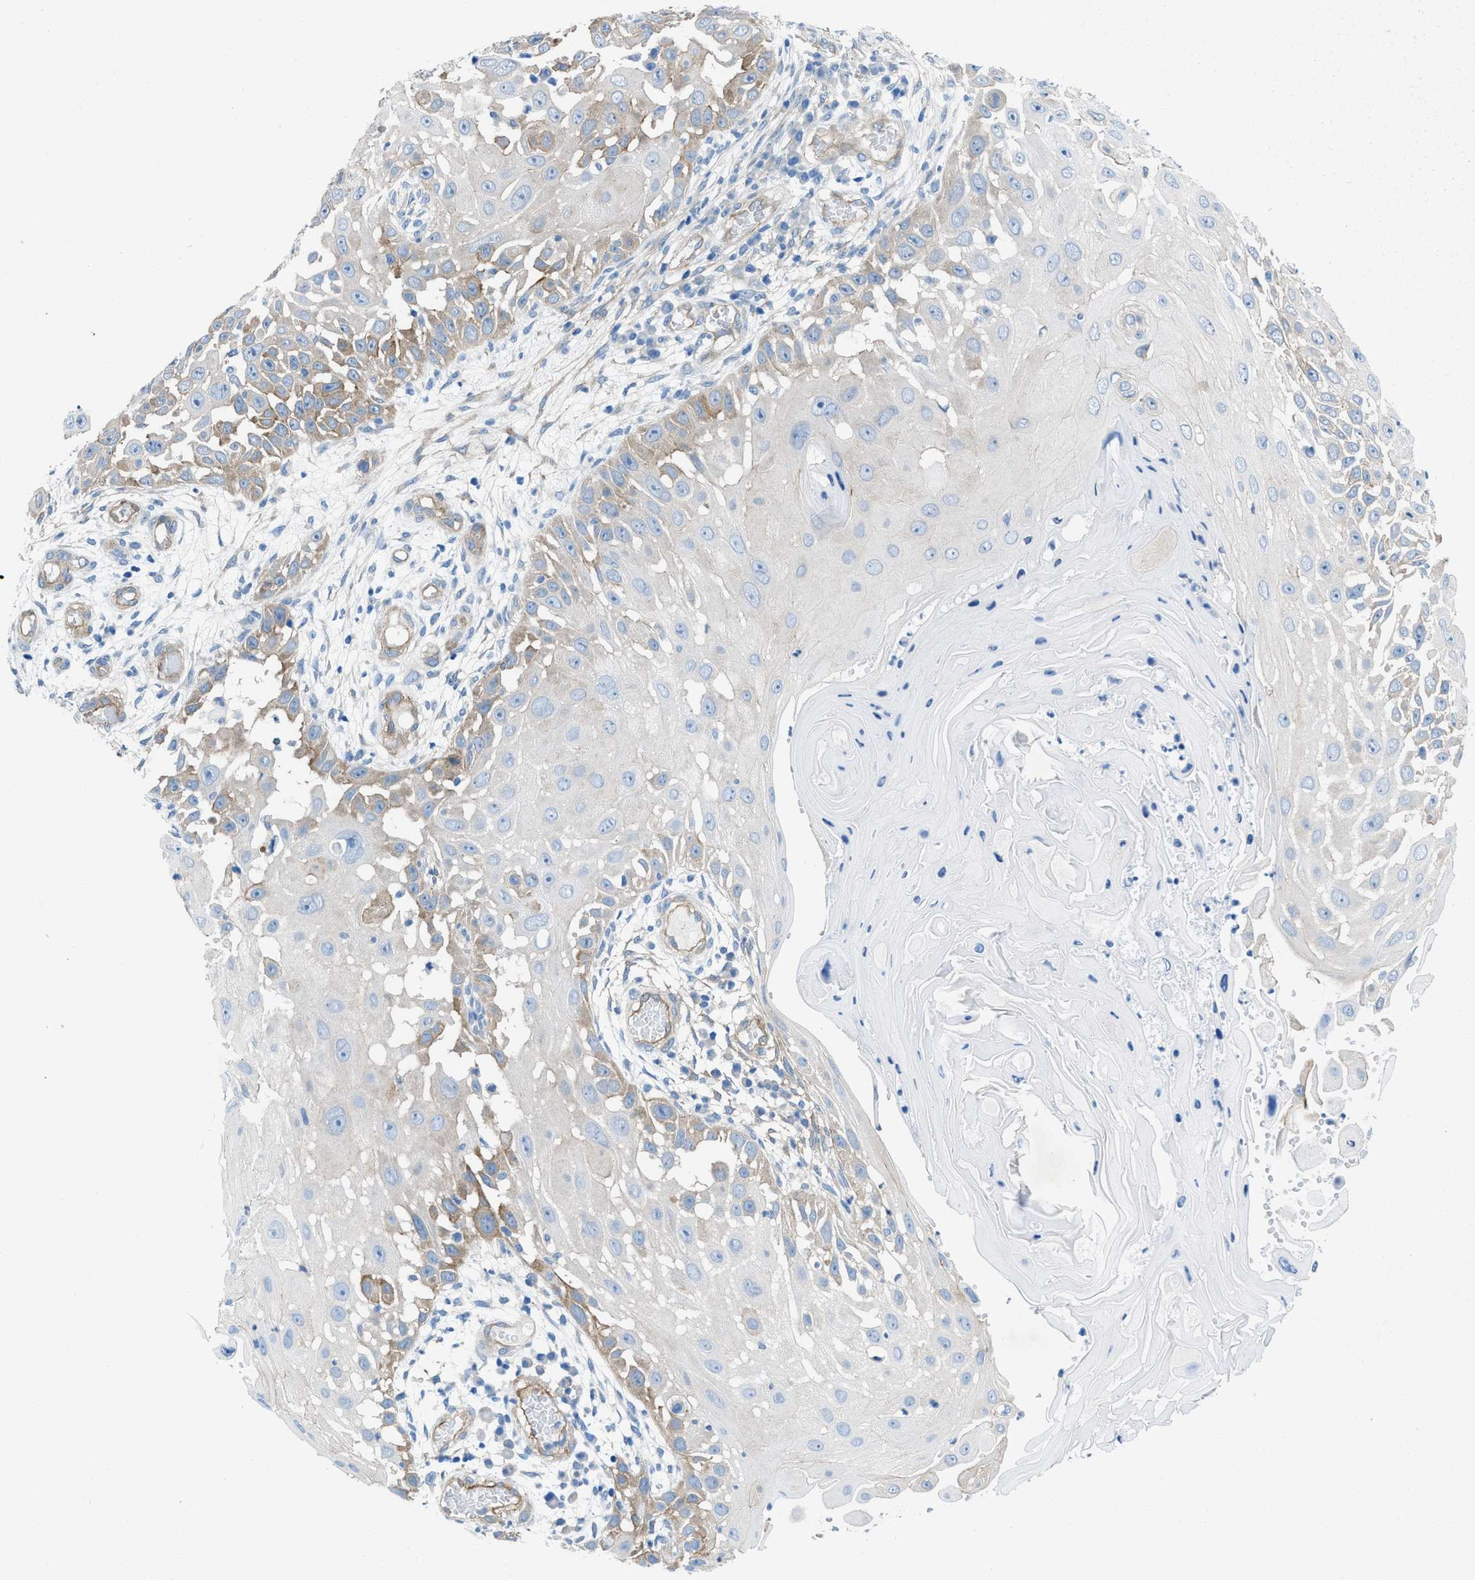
{"staining": {"intensity": "moderate", "quantity": "<25%", "location": "cytoplasmic/membranous"}, "tissue": "skin cancer", "cell_type": "Tumor cells", "image_type": "cancer", "snomed": [{"axis": "morphology", "description": "Squamous cell carcinoma, NOS"}, {"axis": "topography", "description": "Skin"}], "caption": "A brown stain shows moderate cytoplasmic/membranous staining of a protein in skin squamous cell carcinoma tumor cells.", "gene": "PDLIM5", "patient": {"sex": "female", "age": 44}}